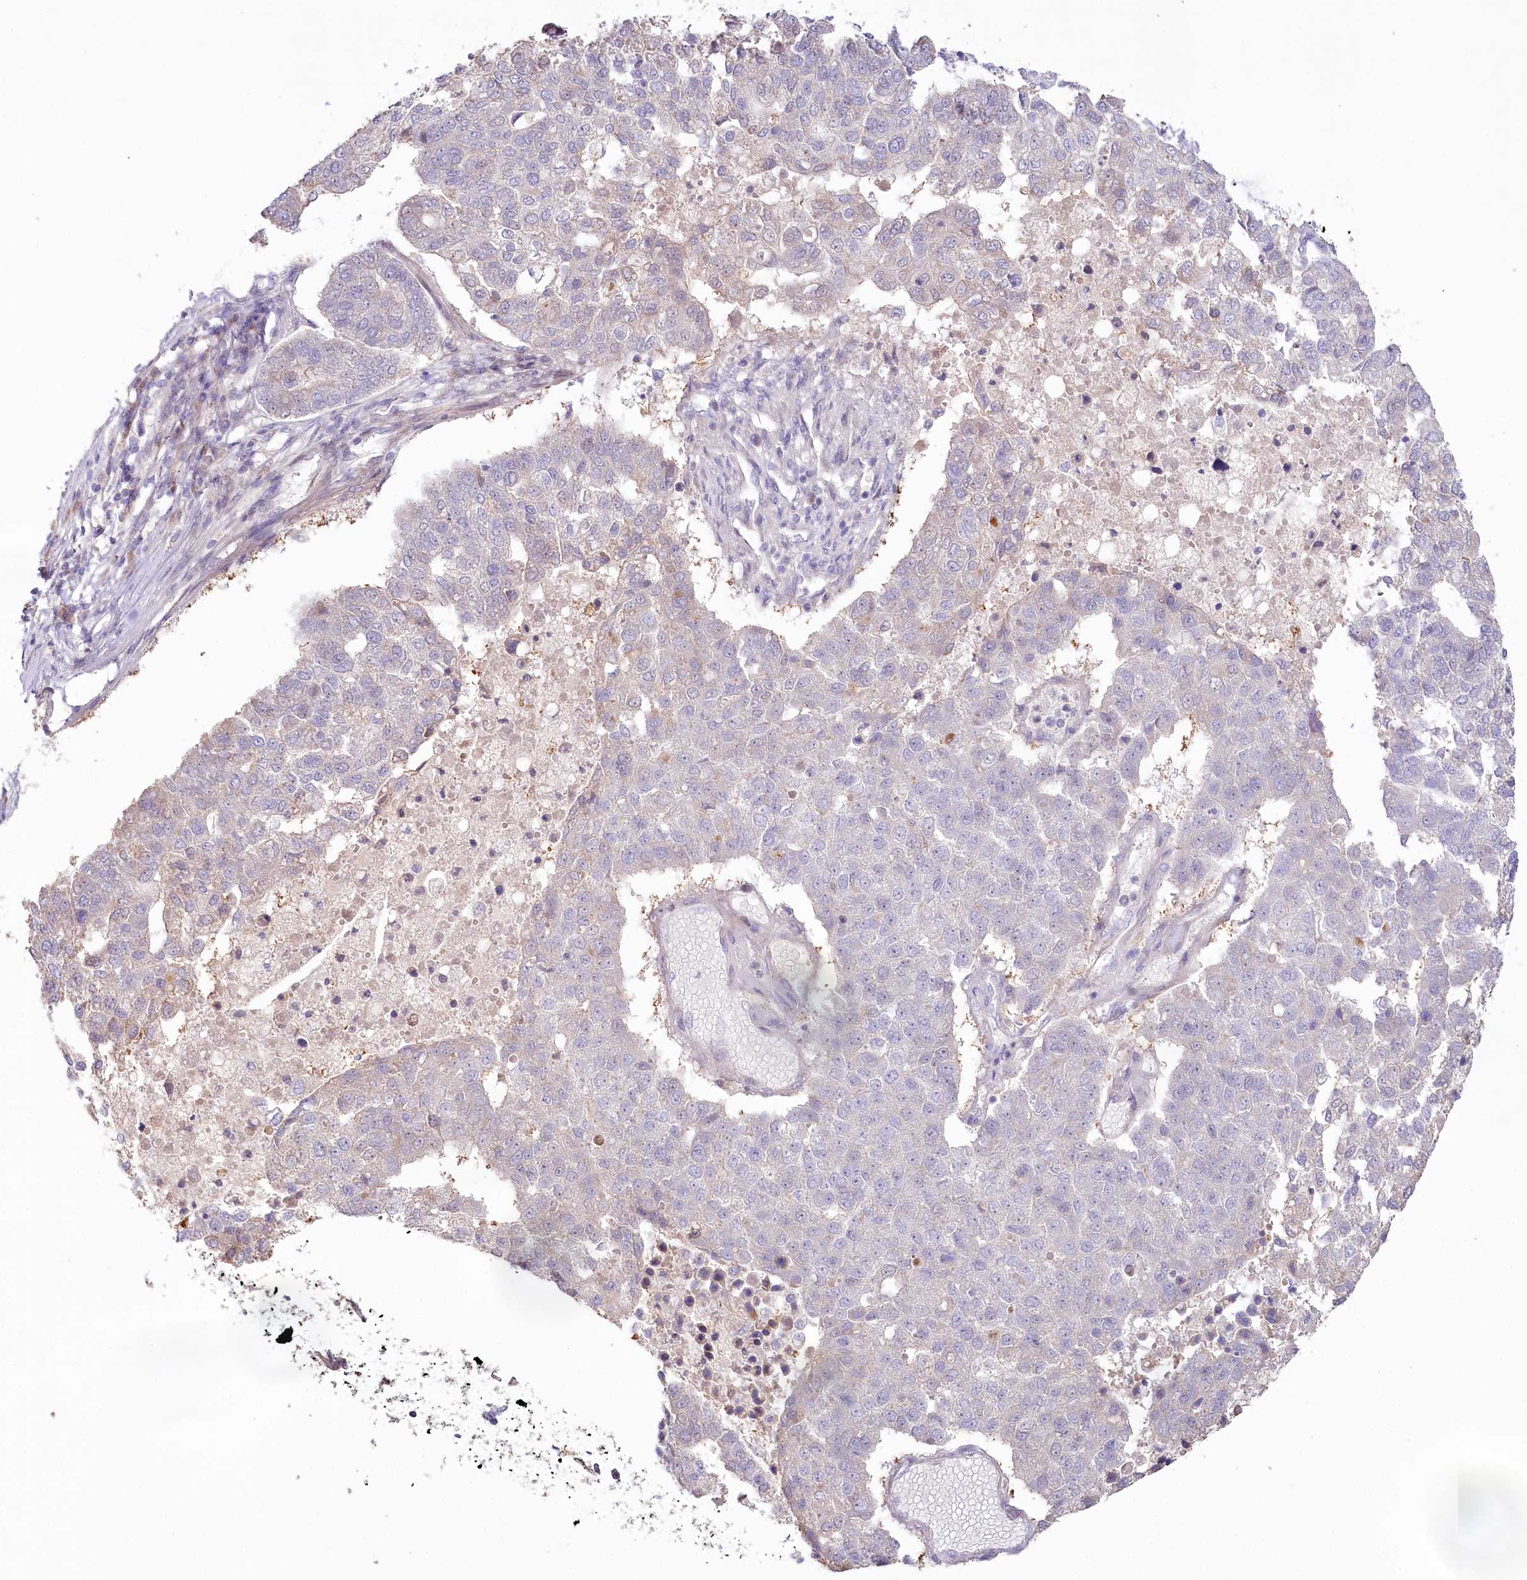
{"staining": {"intensity": "negative", "quantity": "none", "location": "none"}, "tissue": "pancreatic cancer", "cell_type": "Tumor cells", "image_type": "cancer", "snomed": [{"axis": "morphology", "description": "Adenocarcinoma, NOS"}, {"axis": "topography", "description": "Pancreas"}], "caption": "Tumor cells show no significant protein positivity in pancreatic cancer (adenocarcinoma).", "gene": "SLC6A11", "patient": {"sex": "female", "age": 61}}